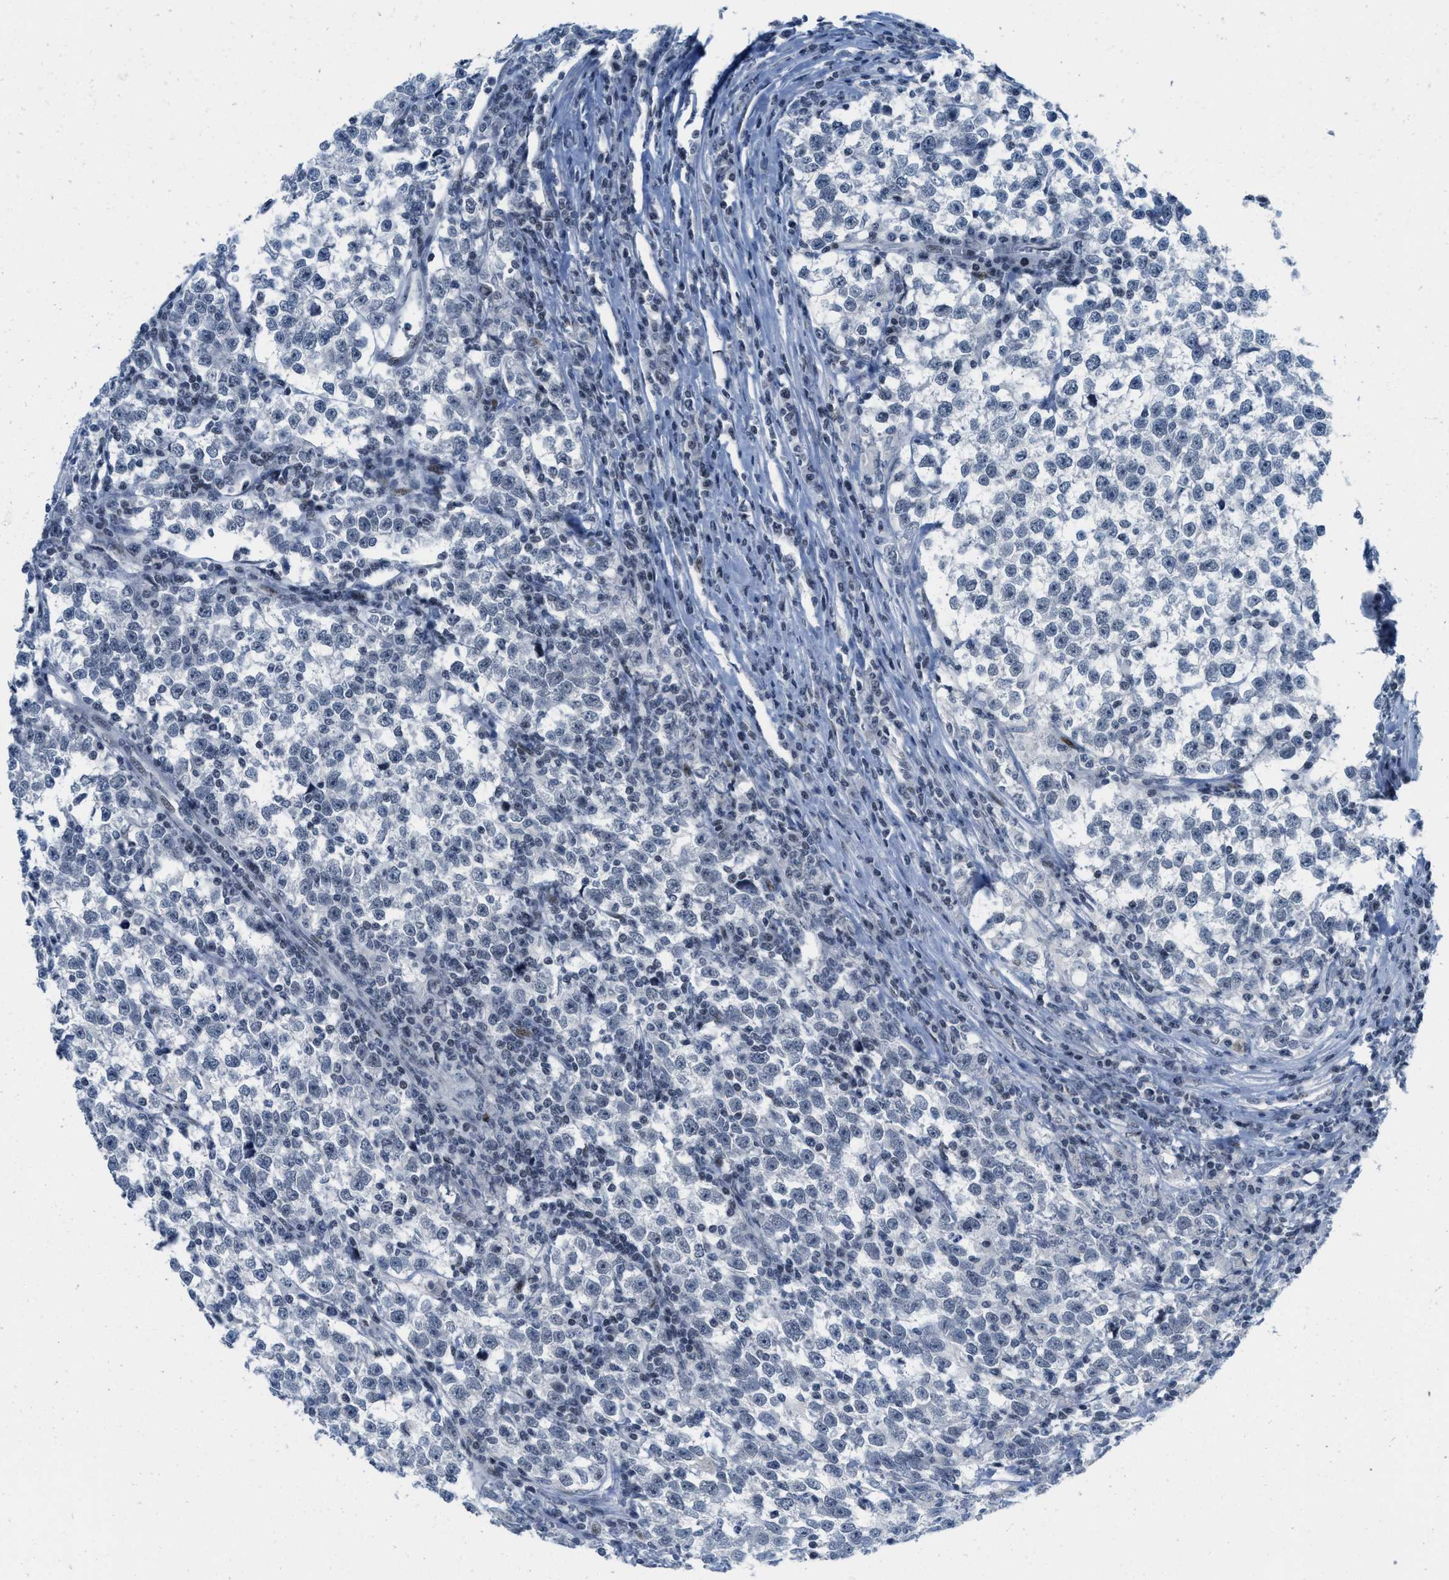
{"staining": {"intensity": "negative", "quantity": "none", "location": "none"}, "tissue": "testis cancer", "cell_type": "Tumor cells", "image_type": "cancer", "snomed": [{"axis": "morphology", "description": "Normal tissue, NOS"}, {"axis": "morphology", "description": "Seminoma, NOS"}, {"axis": "topography", "description": "Testis"}], "caption": "Testis cancer (seminoma) was stained to show a protein in brown. There is no significant expression in tumor cells.", "gene": "PBX1", "patient": {"sex": "male", "age": 43}}